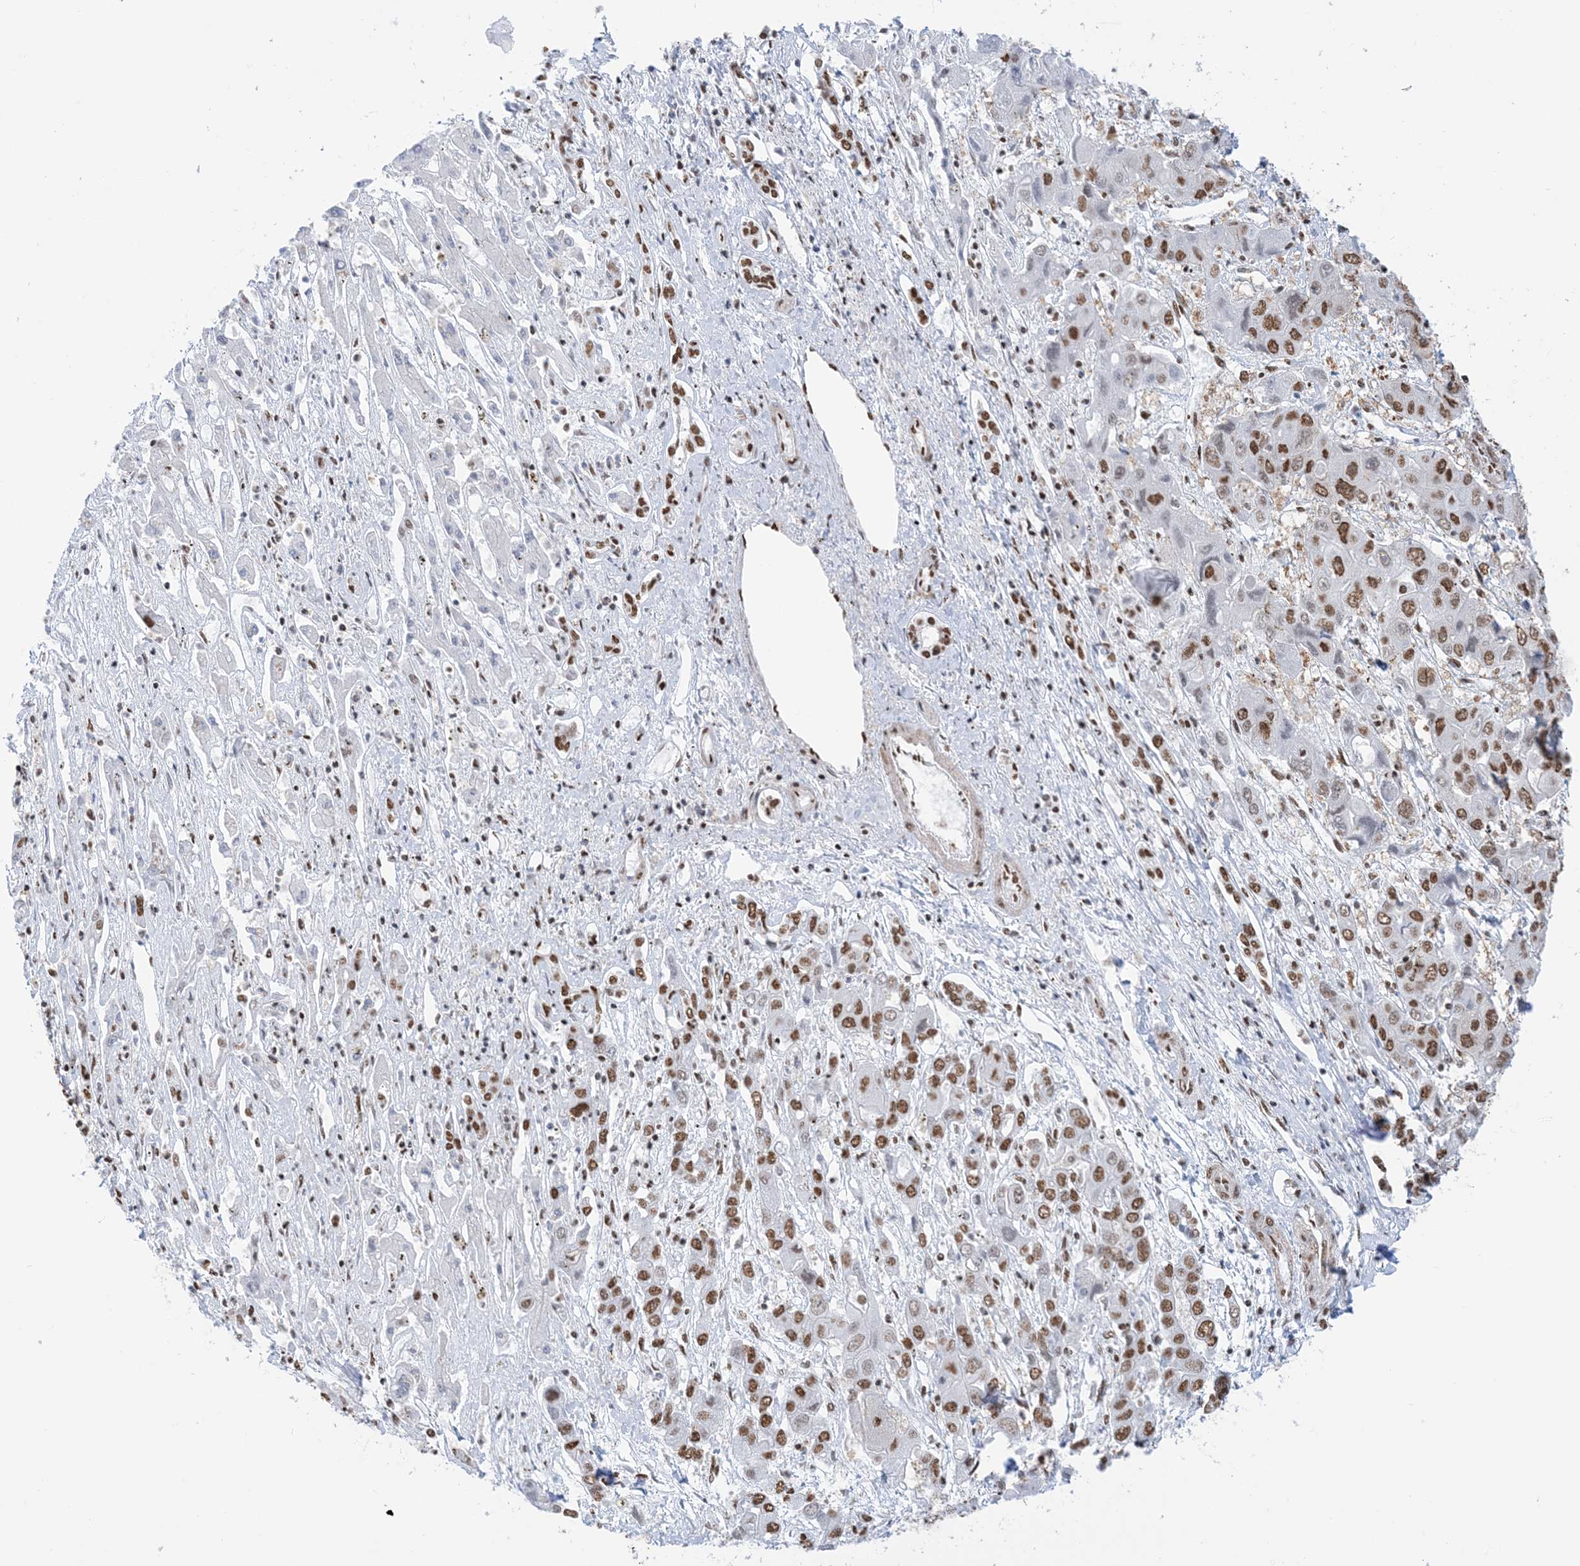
{"staining": {"intensity": "moderate", "quantity": ">75%", "location": "nuclear"}, "tissue": "liver cancer", "cell_type": "Tumor cells", "image_type": "cancer", "snomed": [{"axis": "morphology", "description": "Cholangiocarcinoma"}, {"axis": "topography", "description": "Liver"}], "caption": "Tumor cells display moderate nuclear positivity in about >75% of cells in liver cholangiocarcinoma.", "gene": "ZNF792", "patient": {"sex": "male", "age": 67}}